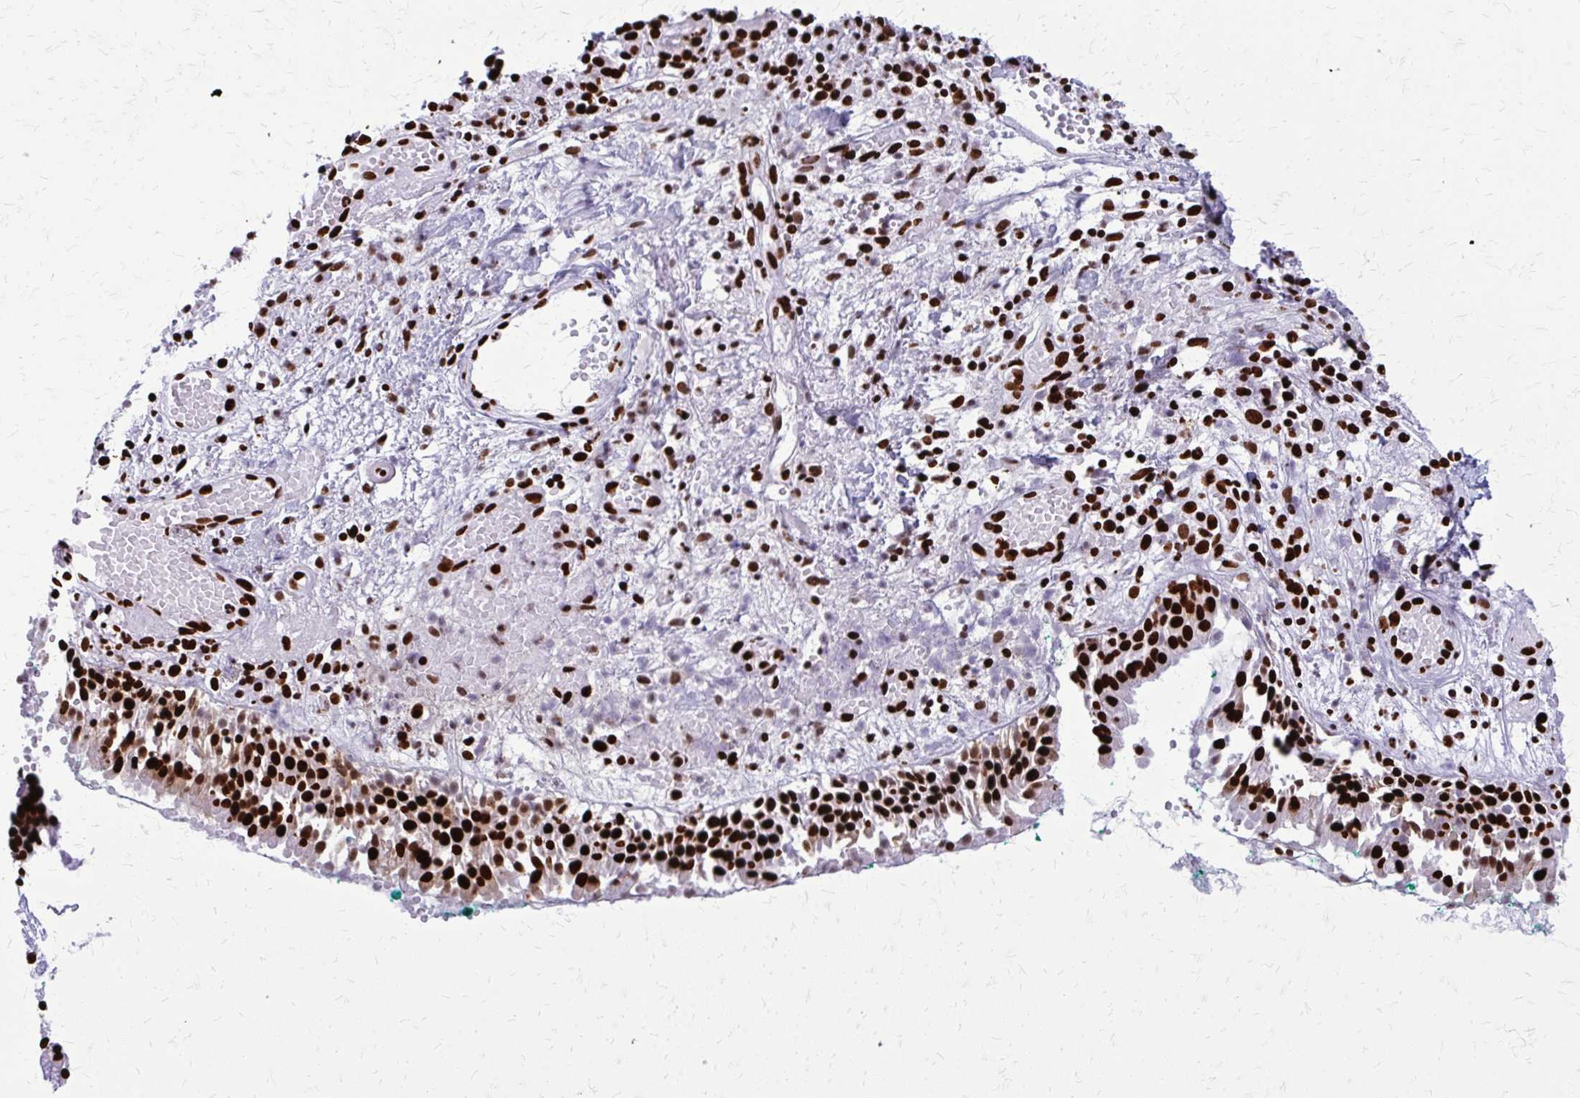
{"staining": {"intensity": "strong", "quantity": ">75%", "location": "nuclear"}, "tissue": "nasopharynx", "cell_type": "Respiratory epithelial cells", "image_type": "normal", "snomed": [{"axis": "morphology", "description": "Normal tissue, NOS"}, {"axis": "morphology", "description": "Basal cell carcinoma"}, {"axis": "topography", "description": "Cartilage tissue"}, {"axis": "topography", "description": "Nasopharynx"}, {"axis": "topography", "description": "Oral tissue"}], "caption": "Immunohistochemical staining of normal human nasopharynx demonstrates strong nuclear protein expression in about >75% of respiratory epithelial cells. The staining was performed using DAB (3,3'-diaminobenzidine) to visualize the protein expression in brown, while the nuclei were stained in blue with hematoxylin (Magnification: 20x).", "gene": "SFPQ", "patient": {"sex": "female", "age": 77}}